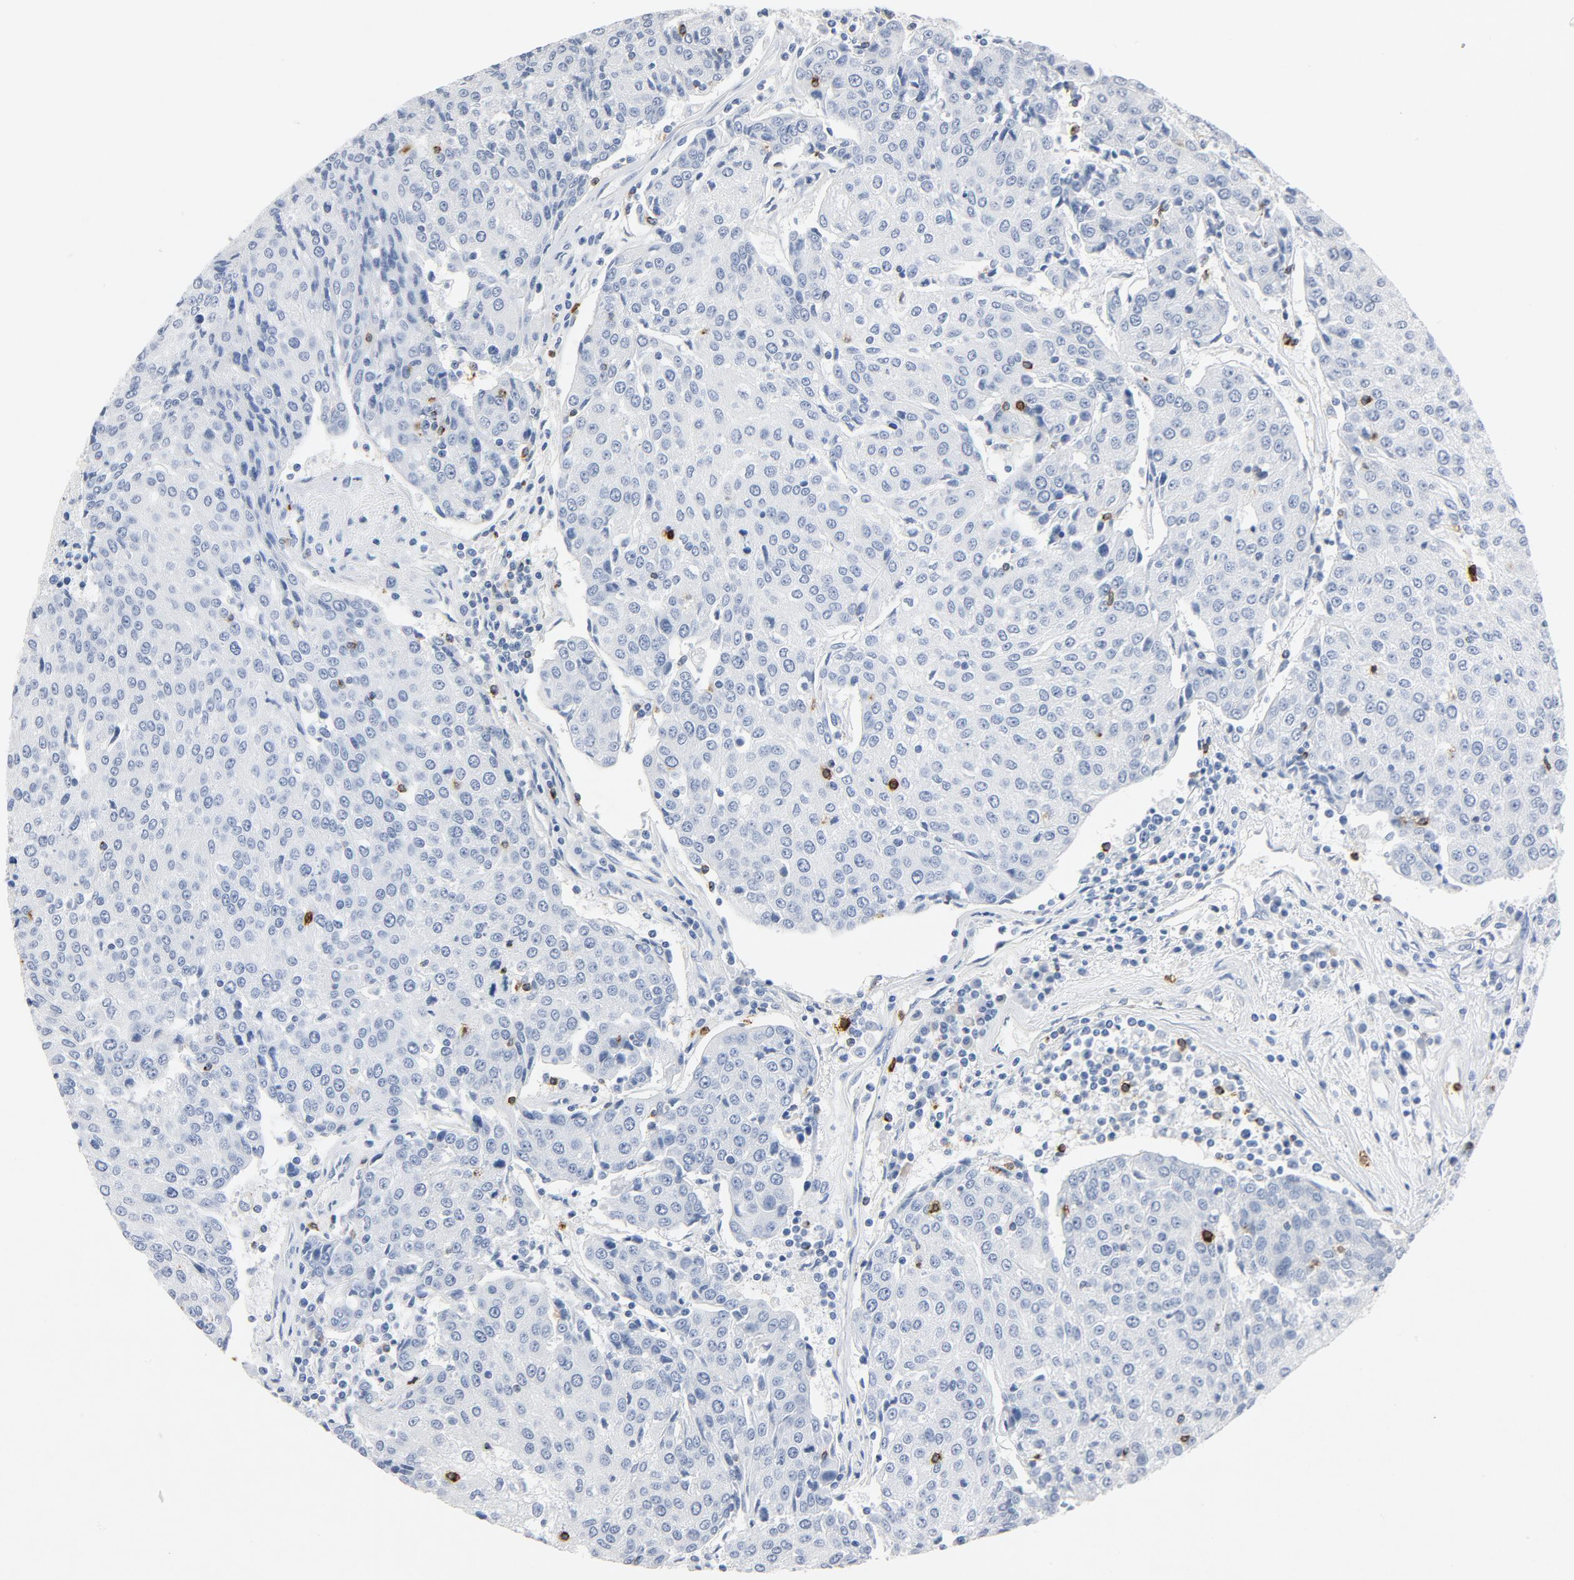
{"staining": {"intensity": "negative", "quantity": "none", "location": "none"}, "tissue": "urothelial cancer", "cell_type": "Tumor cells", "image_type": "cancer", "snomed": [{"axis": "morphology", "description": "Urothelial carcinoma, High grade"}, {"axis": "topography", "description": "Urinary bladder"}], "caption": "Urothelial cancer was stained to show a protein in brown. There is no significant staining in tumor cells.", "gene": "PTPRB", "patient": {"sex": "female", "age": 85}}